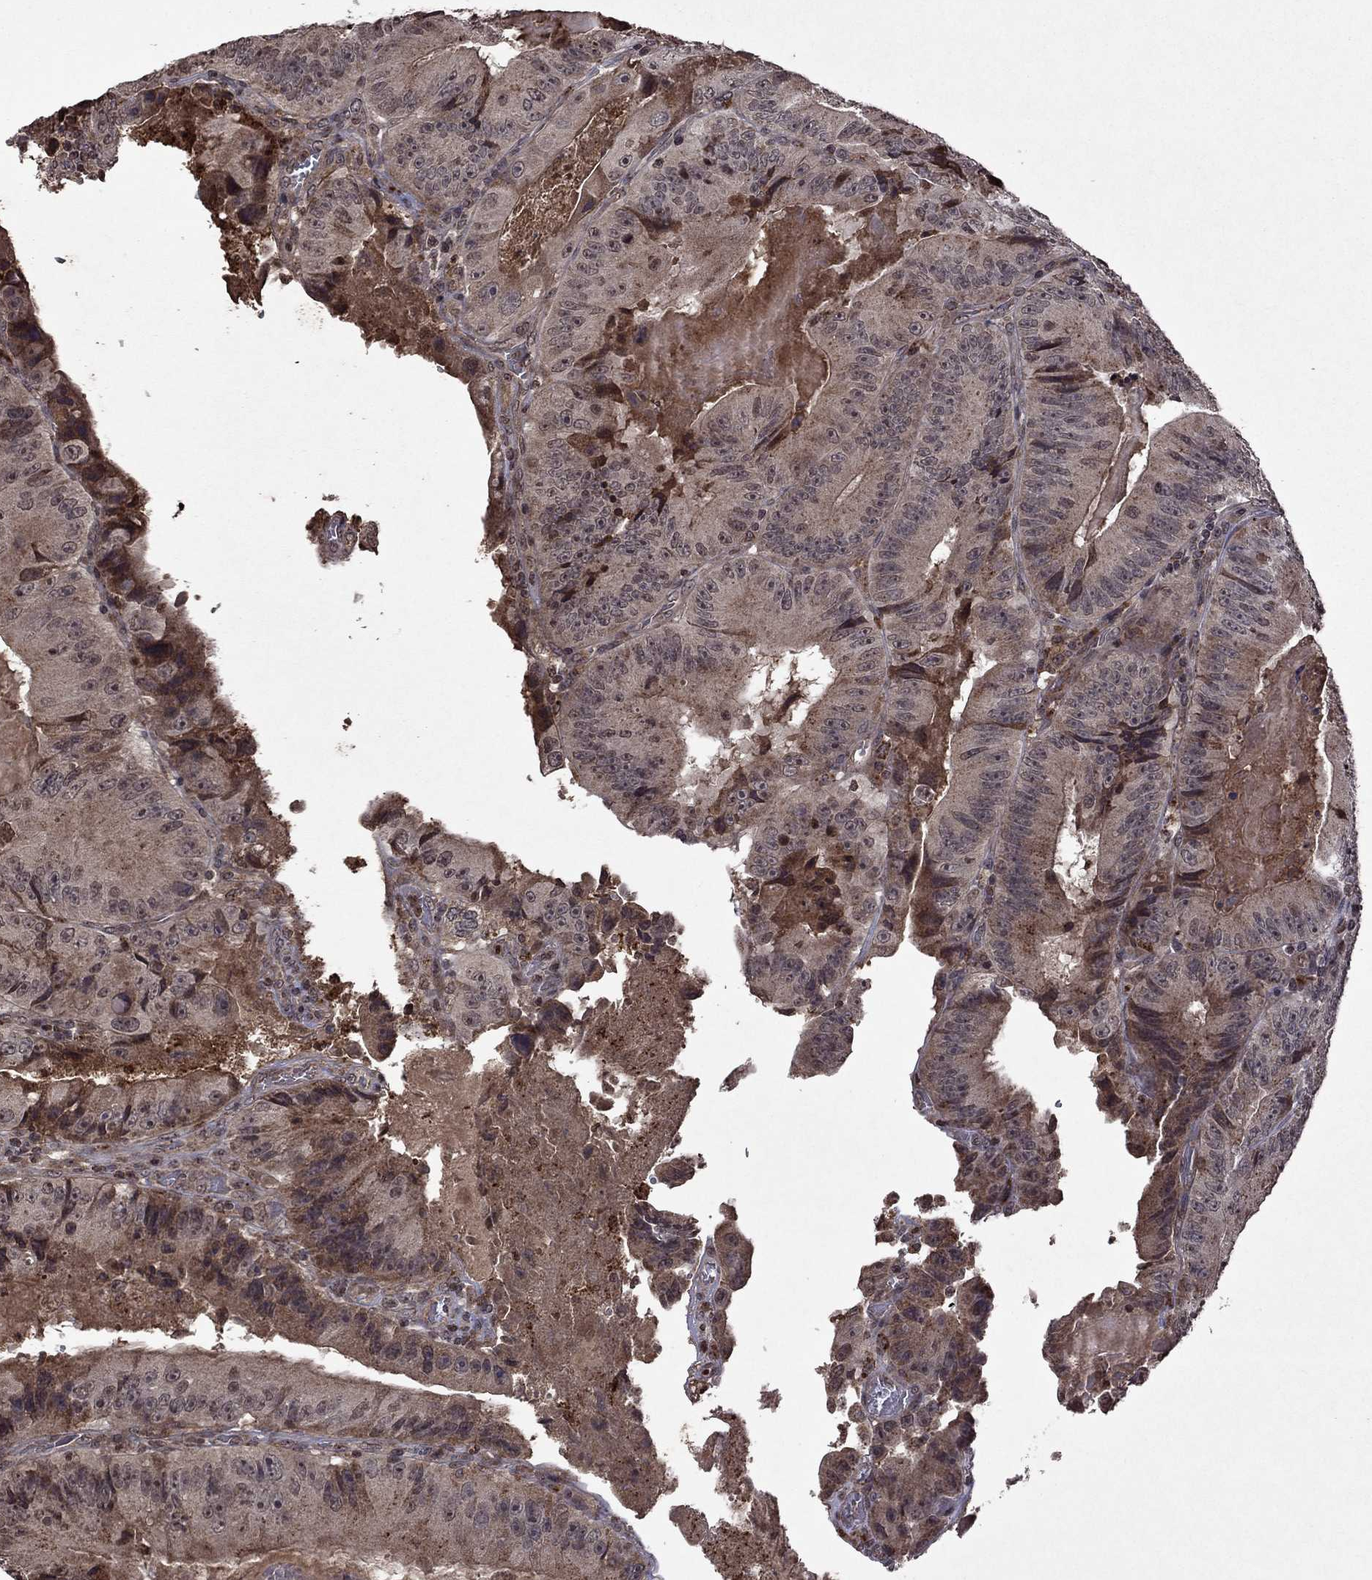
{"staining": {"intensity": "moderate", "quantity": "<25%", "location": "cytoplasmic/membranous"}, "tissue": "colorectal cancer", "cell_type": "Tumor cells", "image_type": "cancer", "snomed": [{"axis": "morphology", "description": "Adenocarcinoma, NOS"}, {"axis": "topography", "description": "Colon"}], "caption": "DAB (3,3'-diaminobenzidine) immunohistochemical staining of human adenocarcinoma (colorectal) reveals moderate cytoplasmic/membranous protein staining in approximately <25% of tumor cells.", "gene": "NLGN1", "patient": {"sex": "female", "age": 86}}